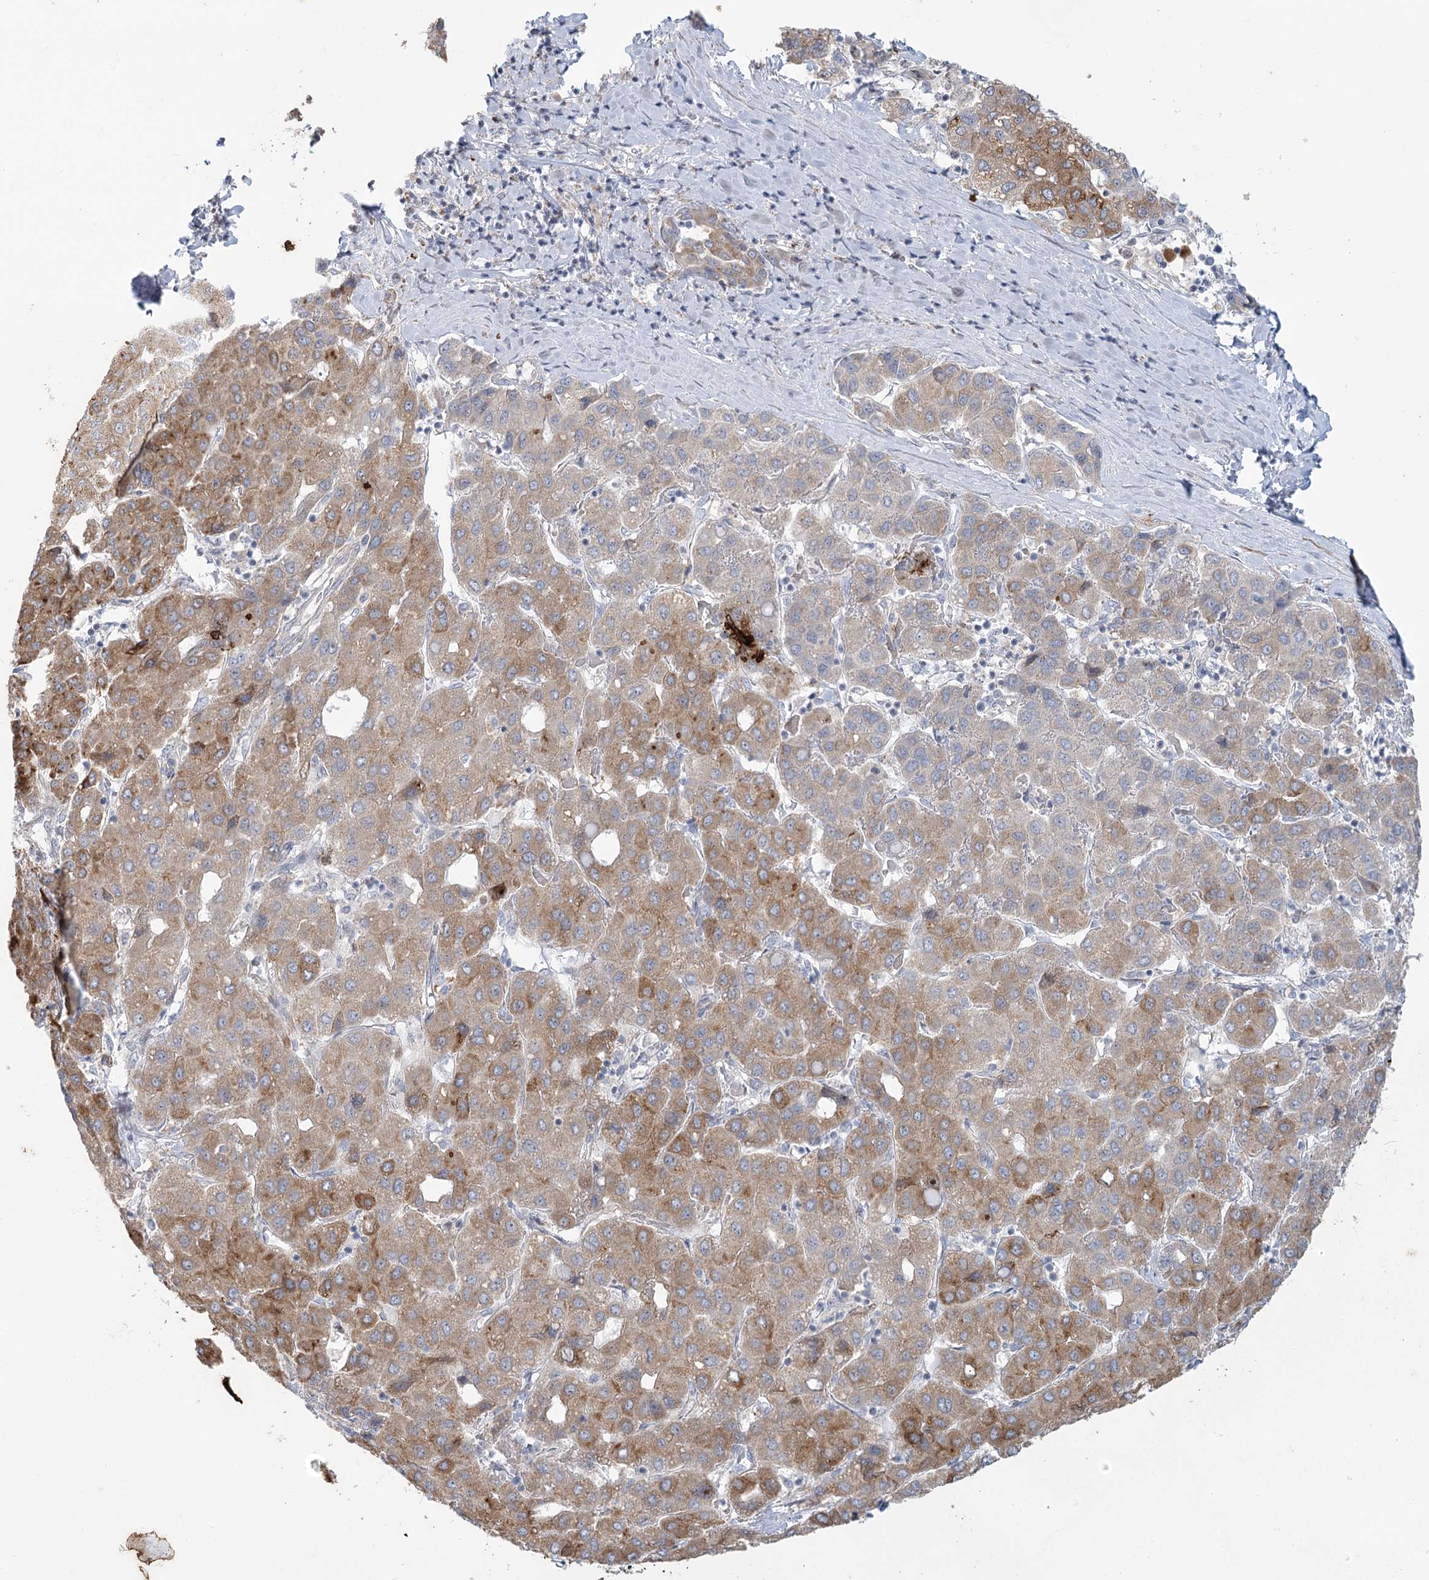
{"staining": {"intensity": "moderate", "quantity": "25%-75%", "location": "cytoplasmic/membranous"}, "tissue": "liver cancer", "cell_type": "Tumor cells", "image_type": "cancer", "snomed": [{"axis": "morphology", "description": "Carcinoma, Hepatocellular, NOS"}, {"axis": "topography", "description": "Liver"}], "caption": "Protein expression analysis of human hepatocellular carcinoma (liver) reveals moderate cytoplasmic/membranous positivity in about 25%-75% of tumor cells. Using DAB (brown) and hematoxylin (blue) stains, captured at high magnification using brightfield microscopy.", "gene": "MTG1", "patient": {"sex": "male", "age": 65}}